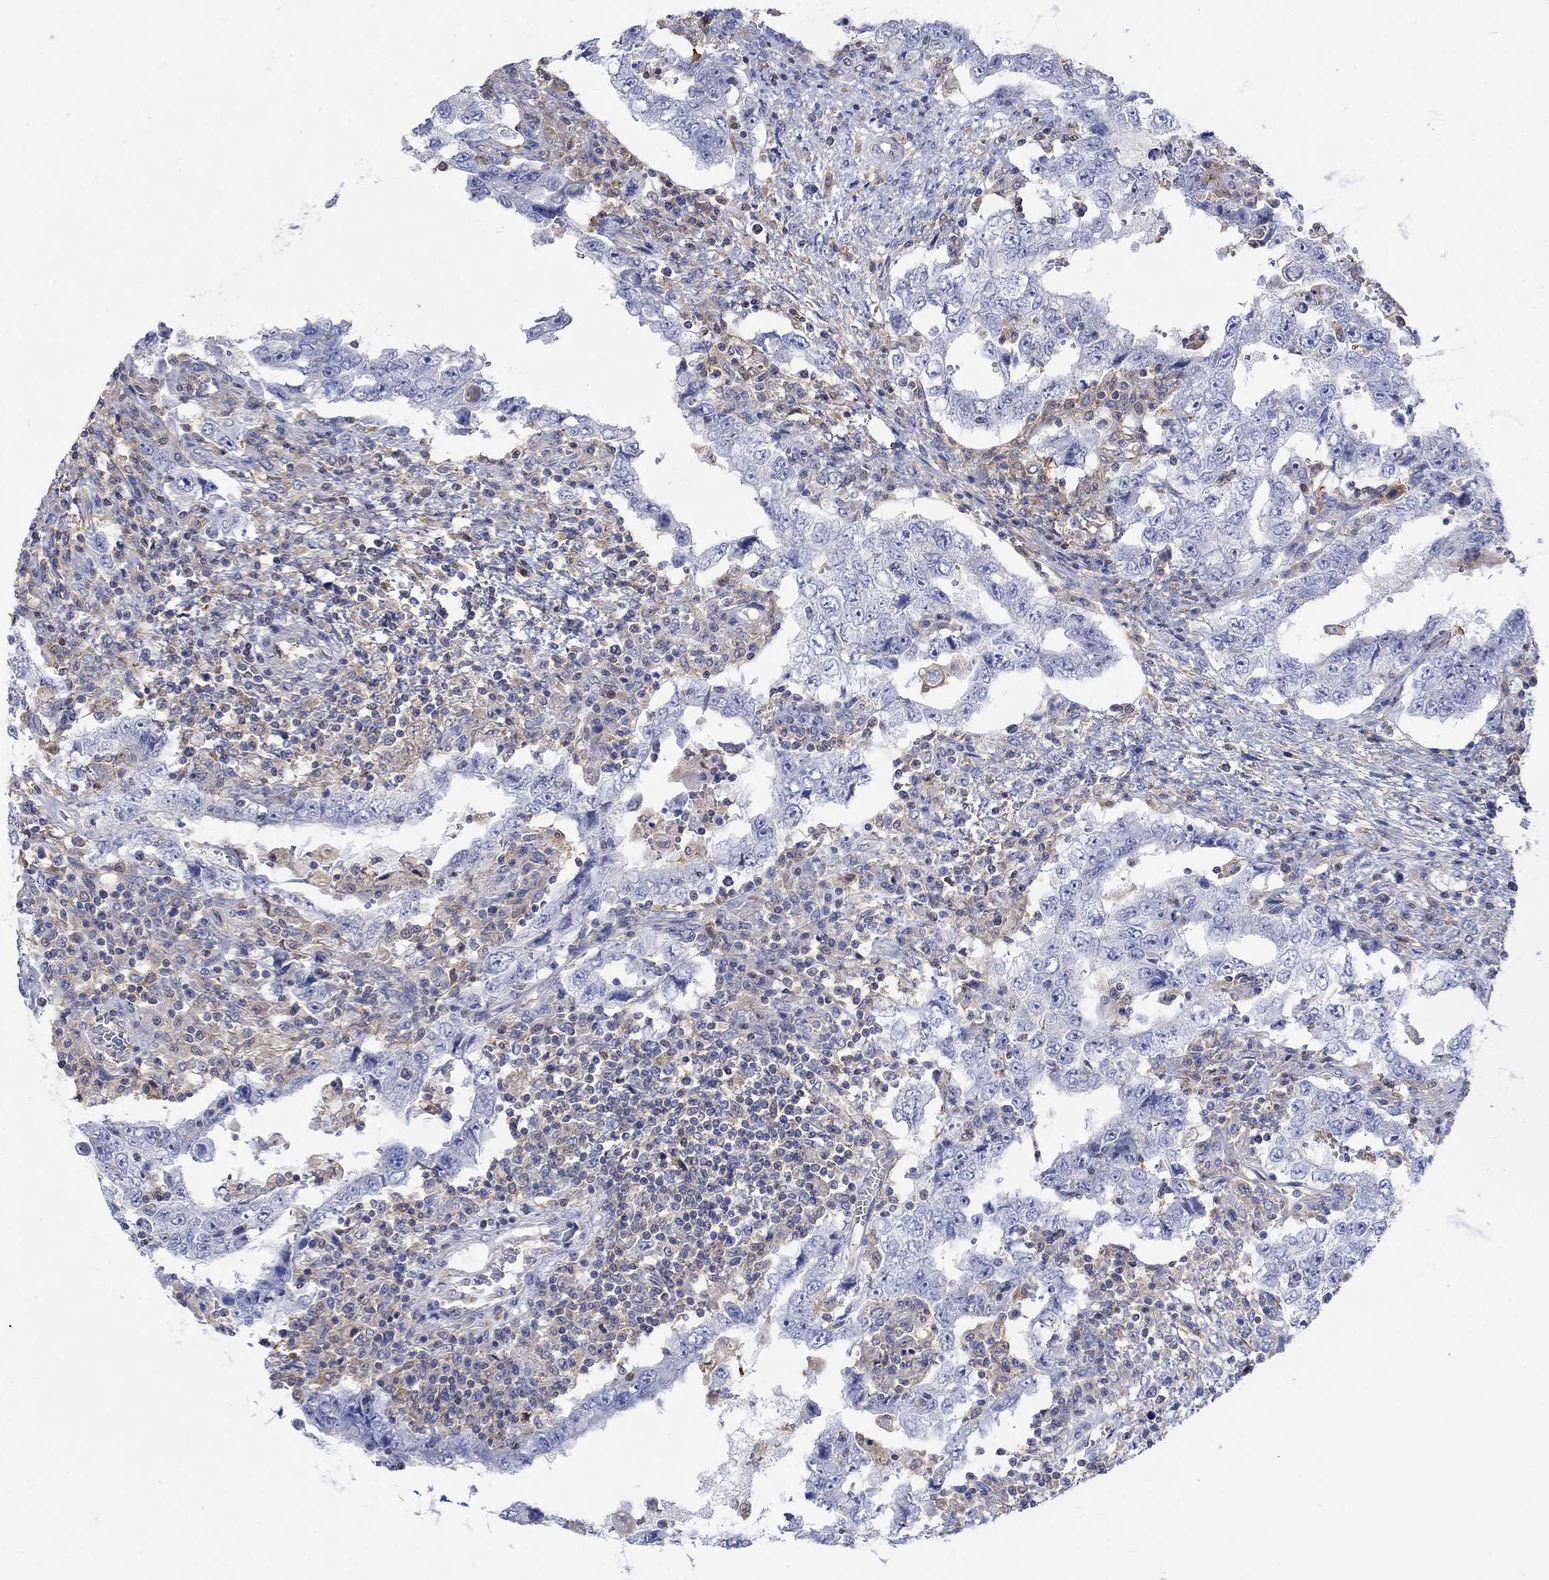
{"staining": {"intensity": "negative", "quantity": "none", "location": "none"}, "tissue": "testis cancer", "cell_type": "Tumor cells", "image_type": "cancer", "snomed": [{"axis": "morphology", "description": "Carcinoma, Embryonal, NOS"}, {"axis": "topography", "description": "Testis"}], "caption": "Immunohistochemistry (IHC) photomicrograph of human testis embryonal carcinoma stained for a protein (brown), which reveals no positivity in tumor cells.", "gene": "TEKT3", "patient": {"sex": "male", "age": 26}}